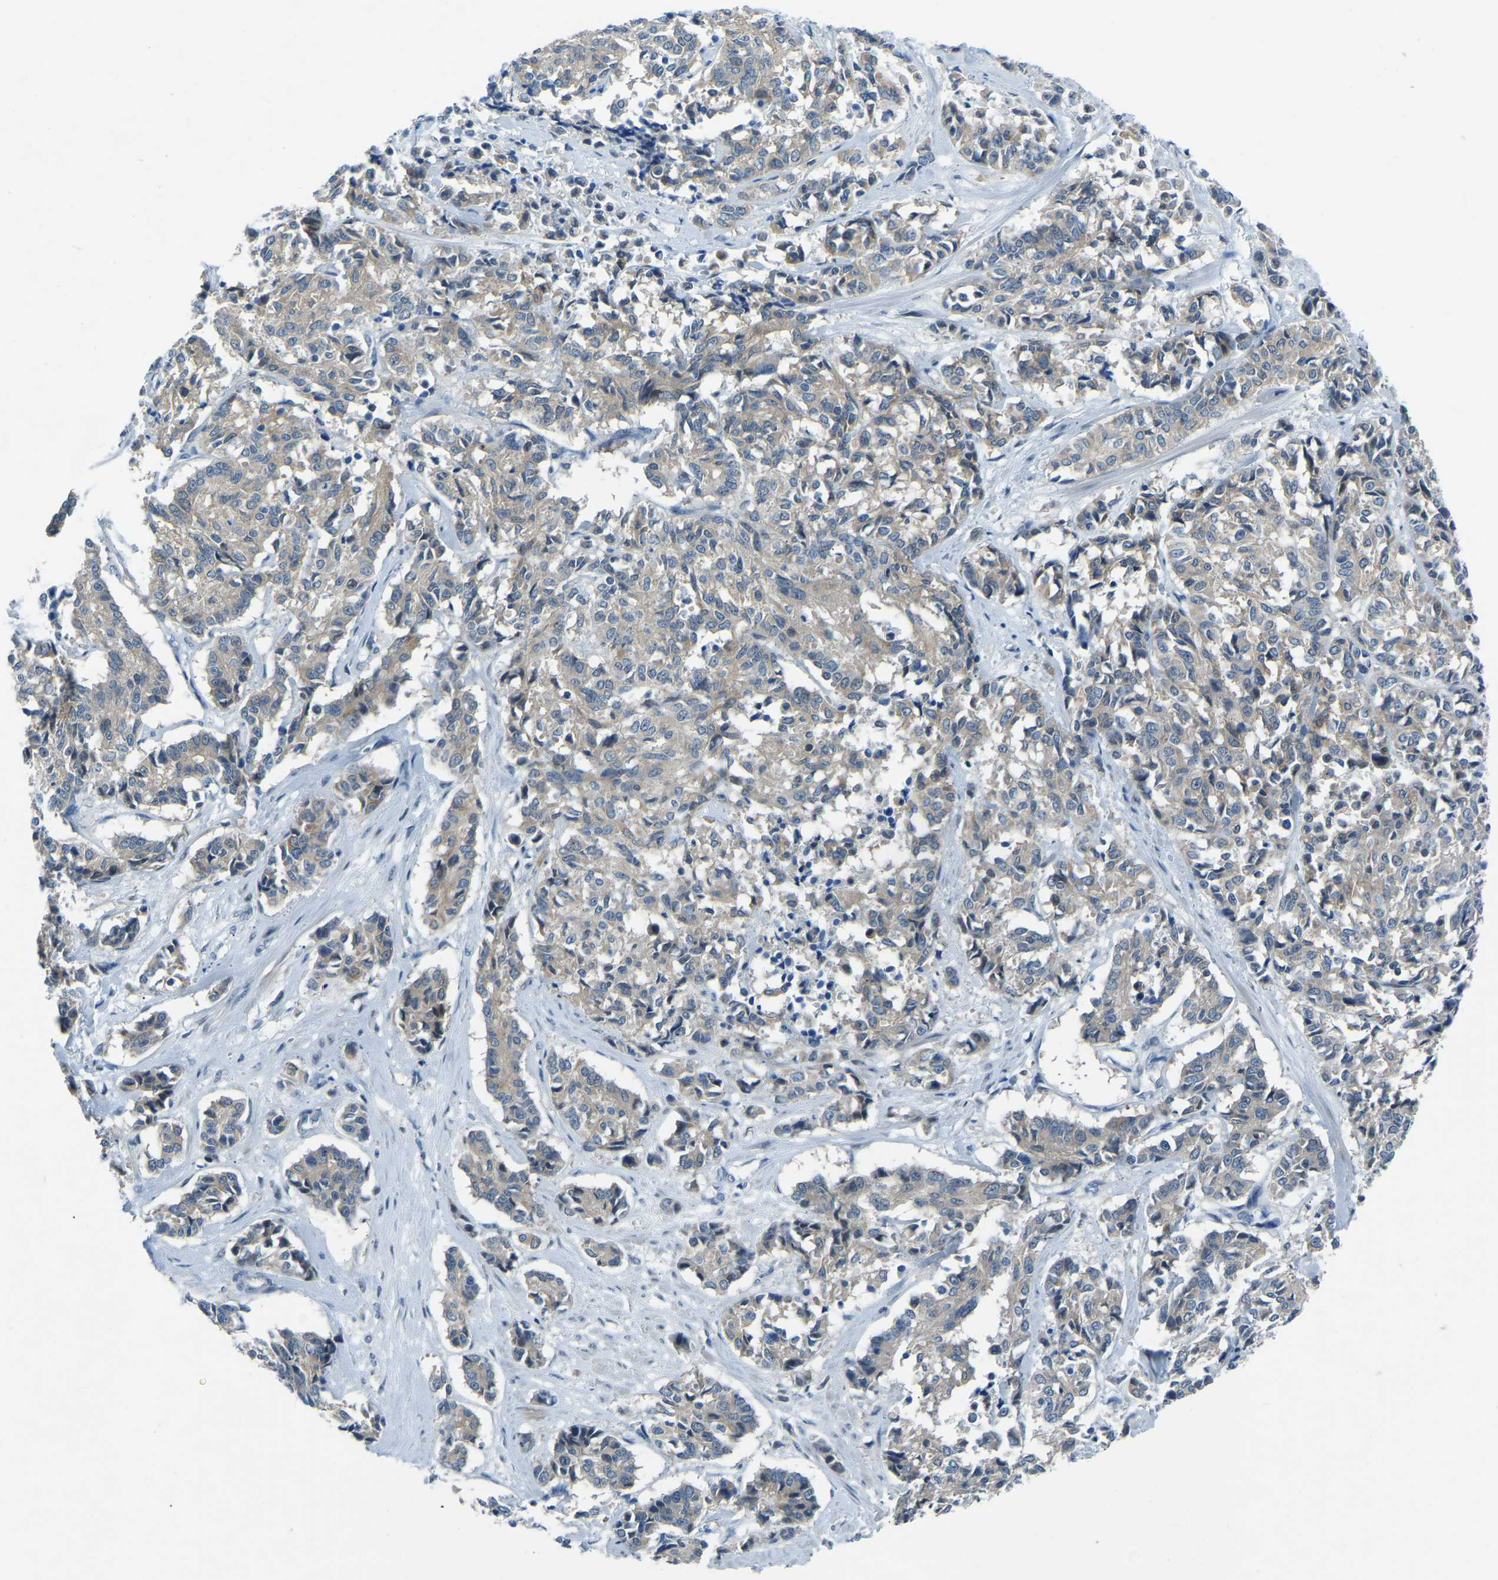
{"staining": {"intensity": "weak", "quantity": "<25%", "location": "cytoplasmic/membranous"}, "tissue": "cervical cancer", "cell_type": "Tumor cells", "image_type": "cancer", "snomed": [{"axis": "morphology", "description": "Squamous cell carcinoma, NOS"}, {"axis": "topography", "description": "Cervix"}], "caption": "Image shows no protein positivity in tumor cells of squamous cell carcinoma (cervical) tissue.", "gene": "XIRP1", "patient": {"sex": "female", "age": 35}}